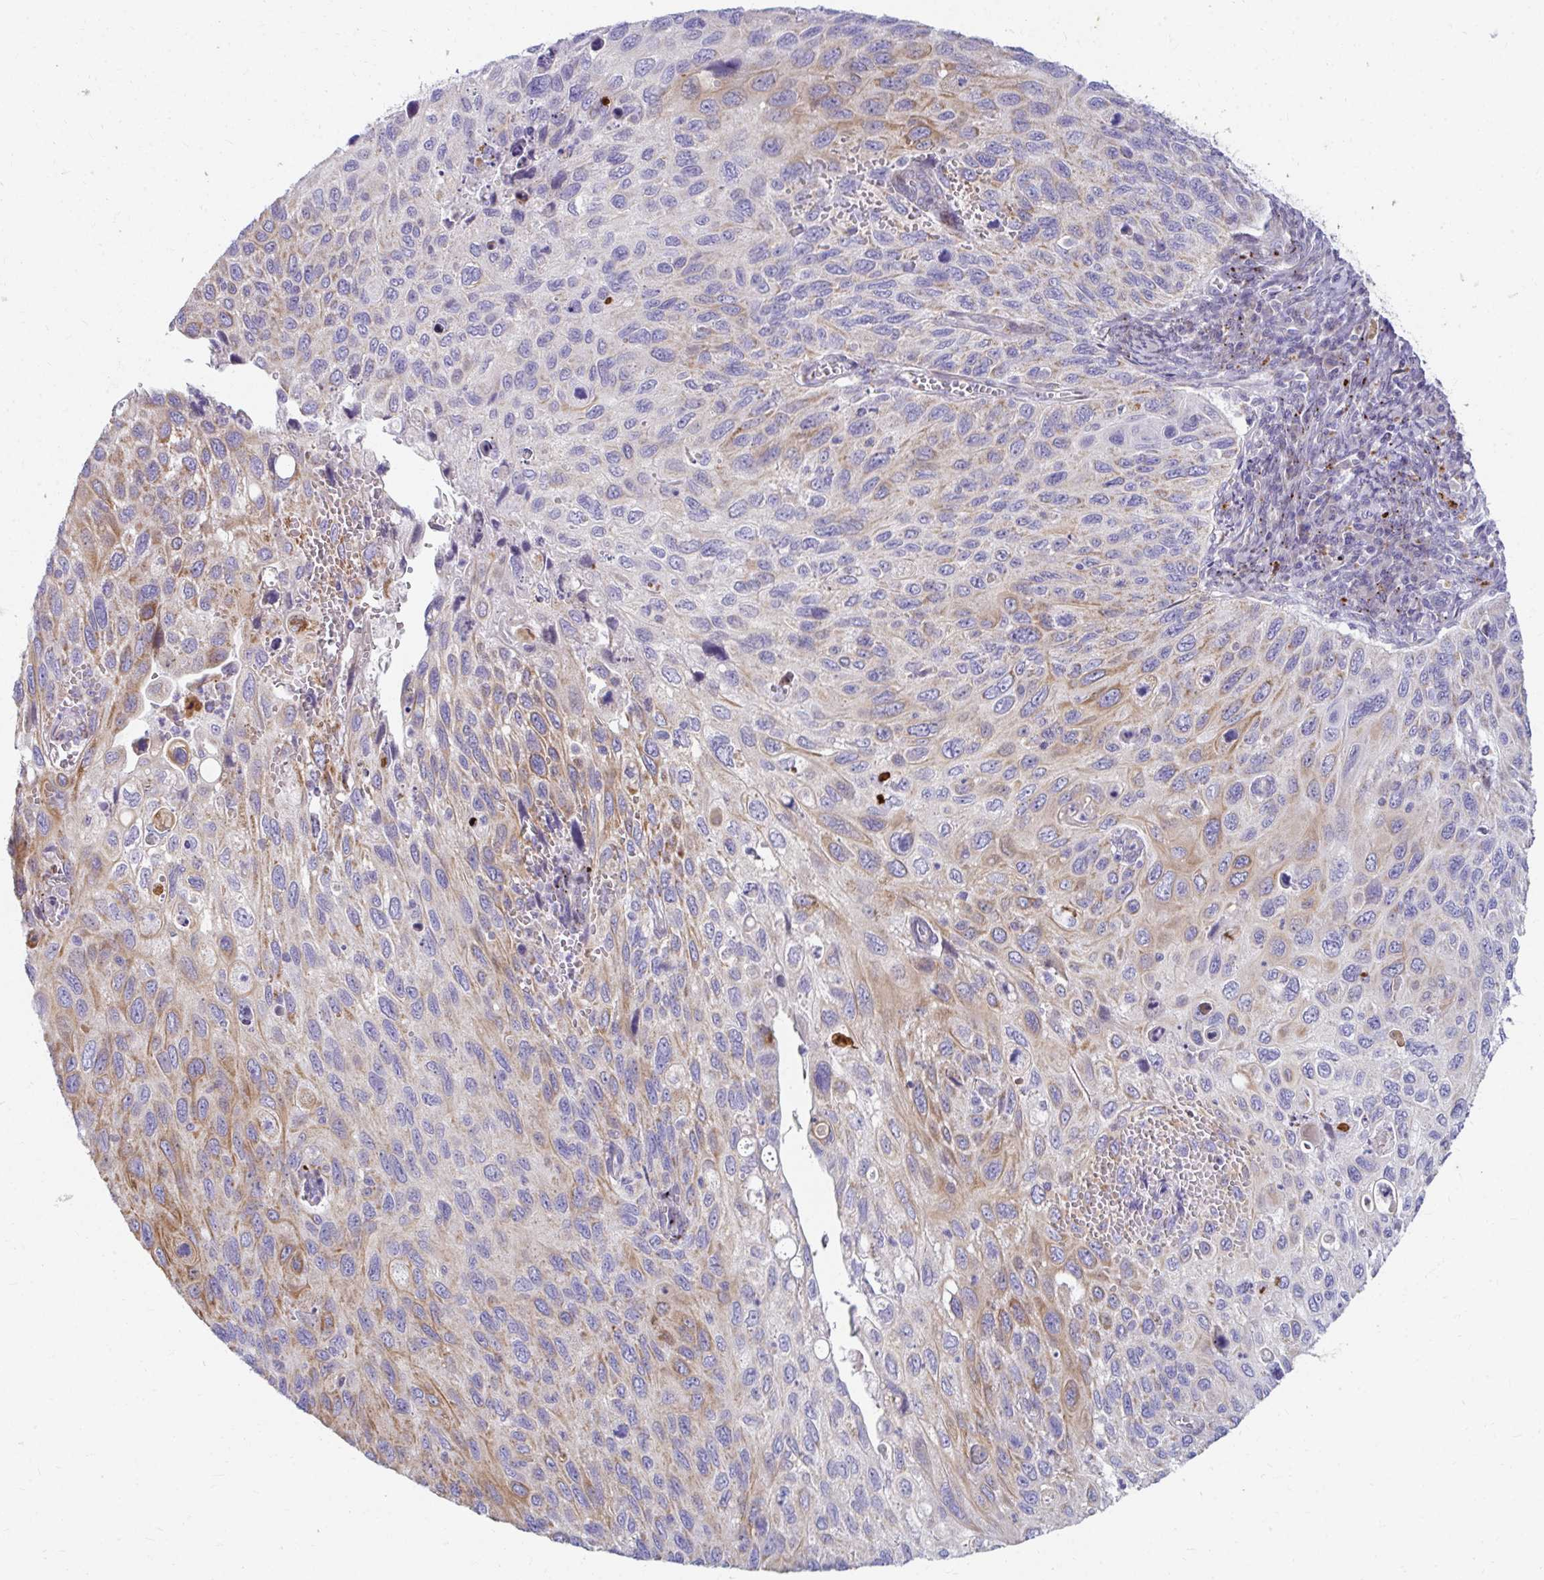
{"staining": {"intensity": "moderate", "quantity": "25%-75%", "location": "cytoplasmic/membranous"}, "tissue": "cervical cancer", "cell_type": "Tumor cells", "image_type": "cancer", "snomed": [{"axis": "morphology", "description": "Squamous cell carcinoma, NOS"}, {"axis": "topography", "description": "Cervix"}], "caption": "This is a photomicrograph of immunohistochemistry staining of cervical cancer, which shows moderate expression in the cytoplasmic/membranous of tumor cells.", "gene": "EXOC5", "patient": {"sex": "female", "age": 70}}